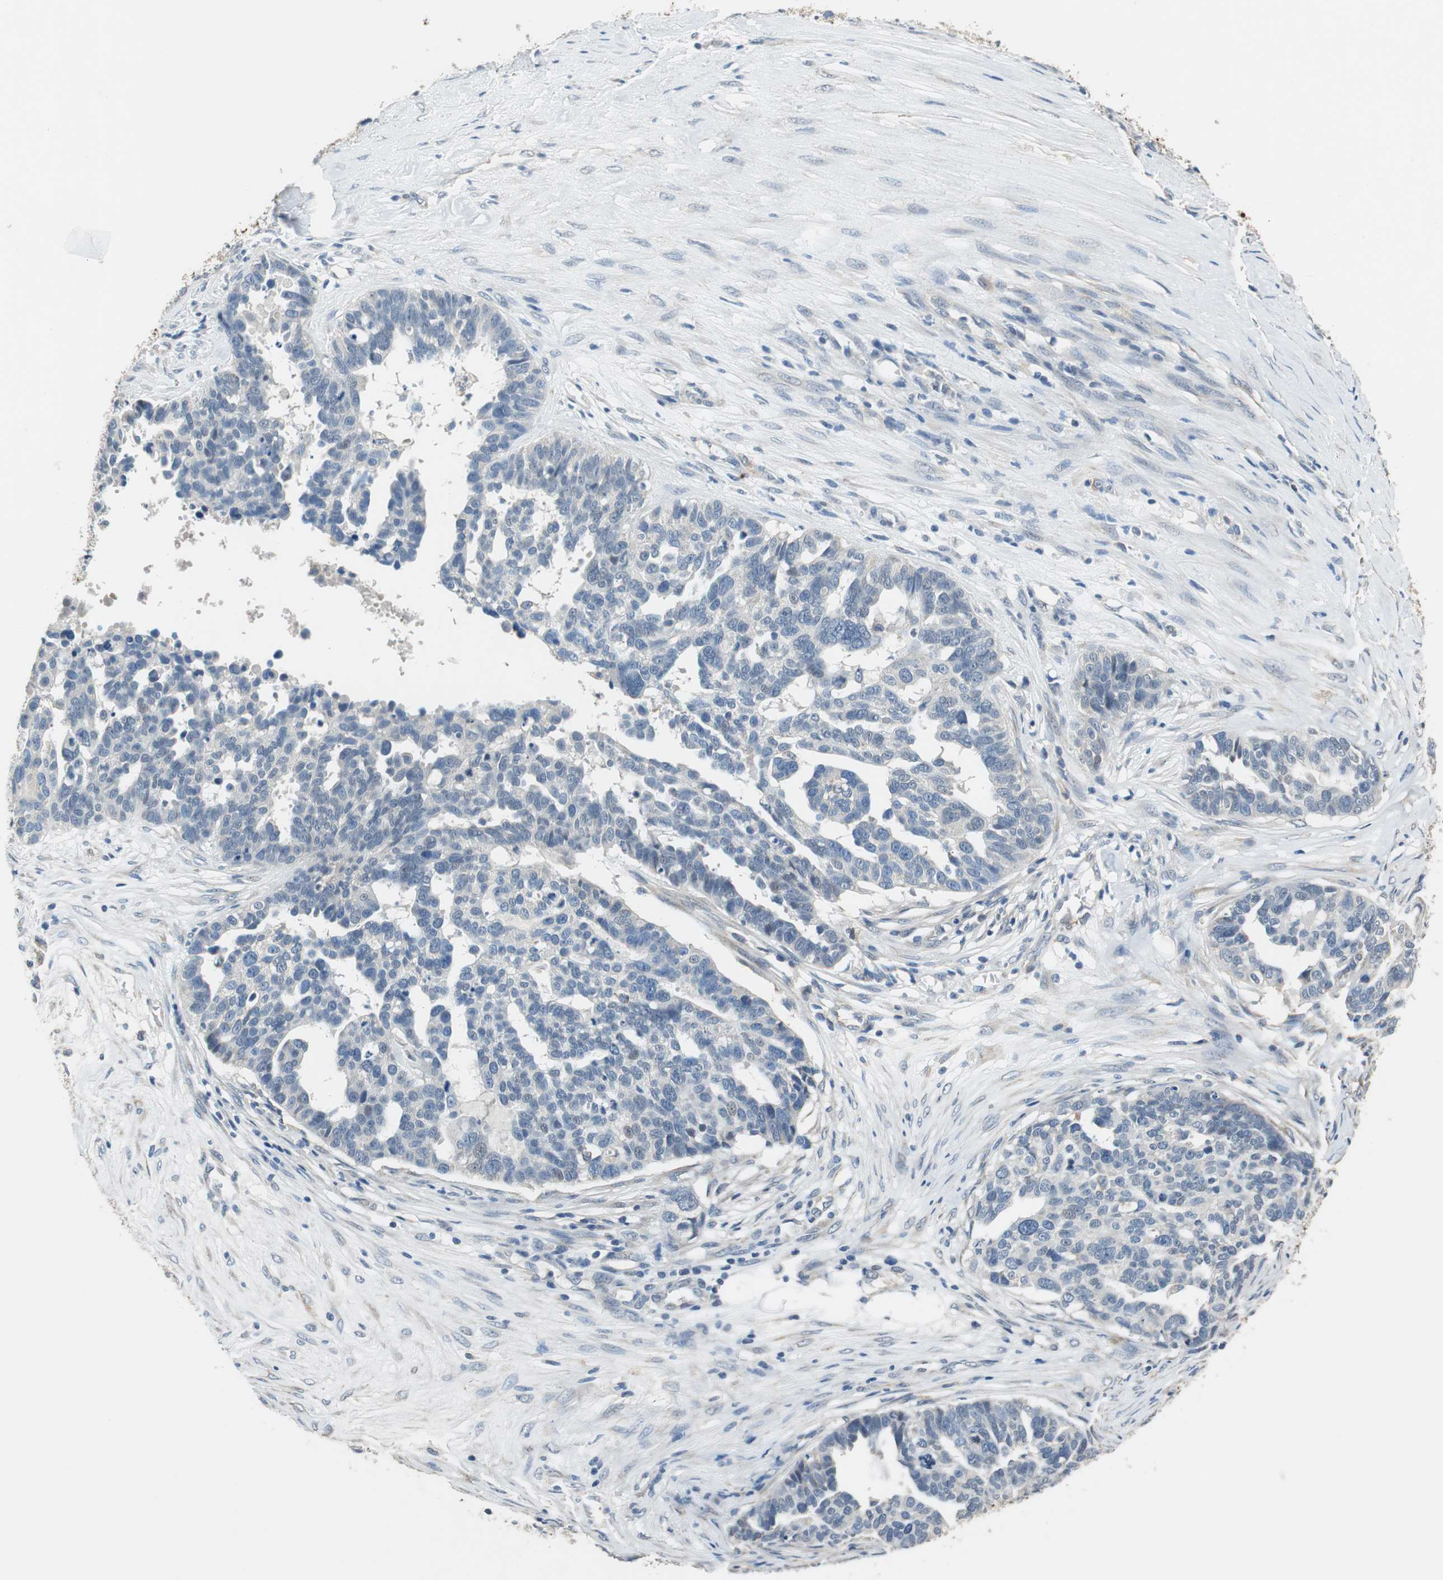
{"staining": {"intensity": "negative", "quantity": "none", "location": "none"}, "tissue": "ovarian cancer", "cell_type": "Tumor cells", "image_type": "cancer", "snomed": [{"axis": "morphology", "description": "Cystadenocarcinoma, serous, NOS"}, {"axis": "topography", "description": "Ovary"}], "caption": "Ovarian serous cystadenocarcinoma stained for a protein using IHC demonstrates no positivity tumor cells.", "gene": "ALDH4A1", "patient": {"sex": "female", "age": 59}}